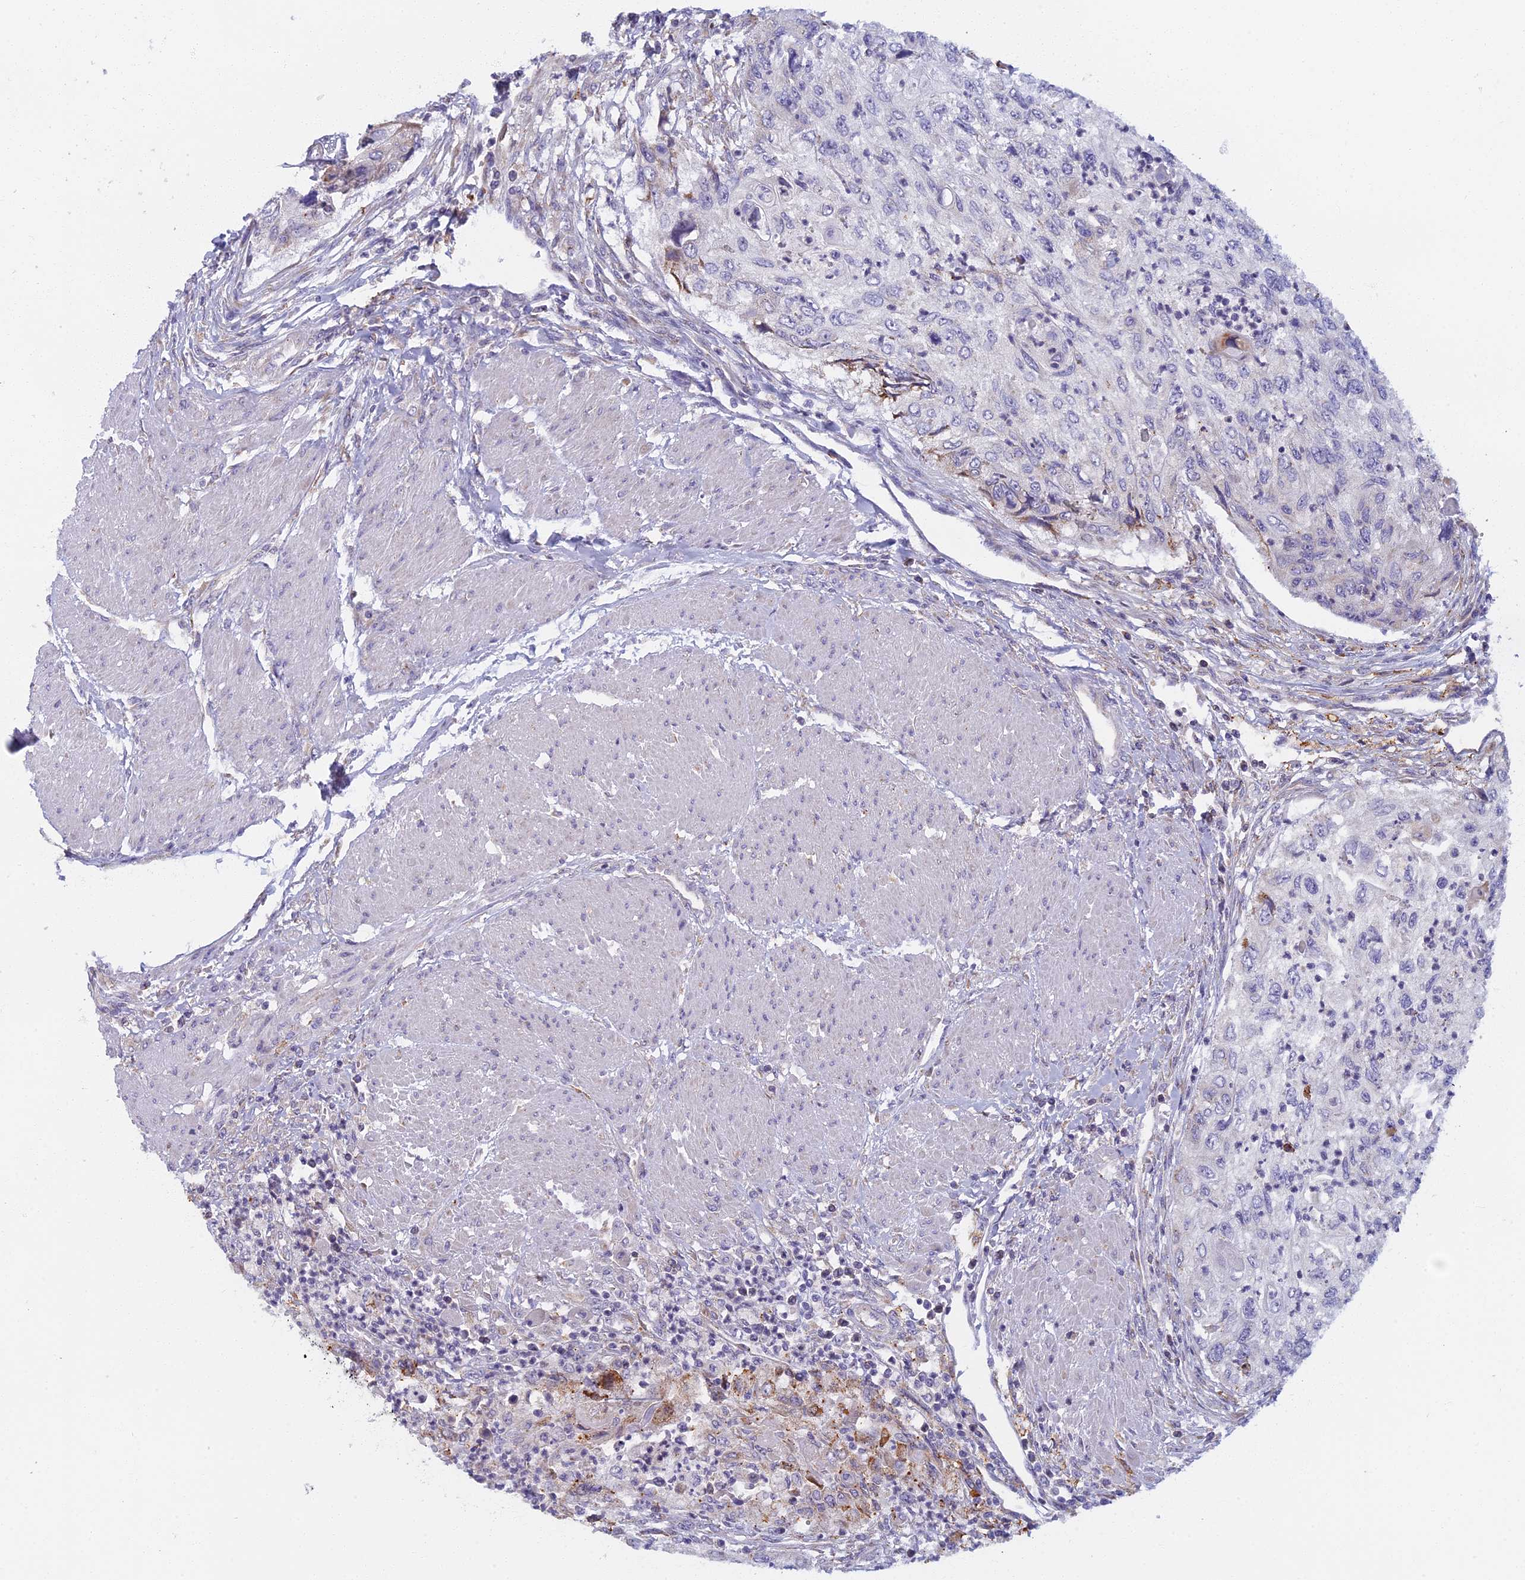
{"staining": {"intensity": "negative", "quantity": "none", "location": "none"}, "tissue": "urothelial cancer", "cell_type": "Tumor cells", "image_type": "cancer", "snomed": [{"axis": "morphology", "description": "Urothelial carcinoma, High grade"}, {"axis": "topography", "description": "Urinary bladder"}], "caption": "This is an immunohistochemistry image of human urothelial cancer. There is no positivity in tumor cells.", "gene": "DDX51", "patient": {"sex": "female", "age": 60}}